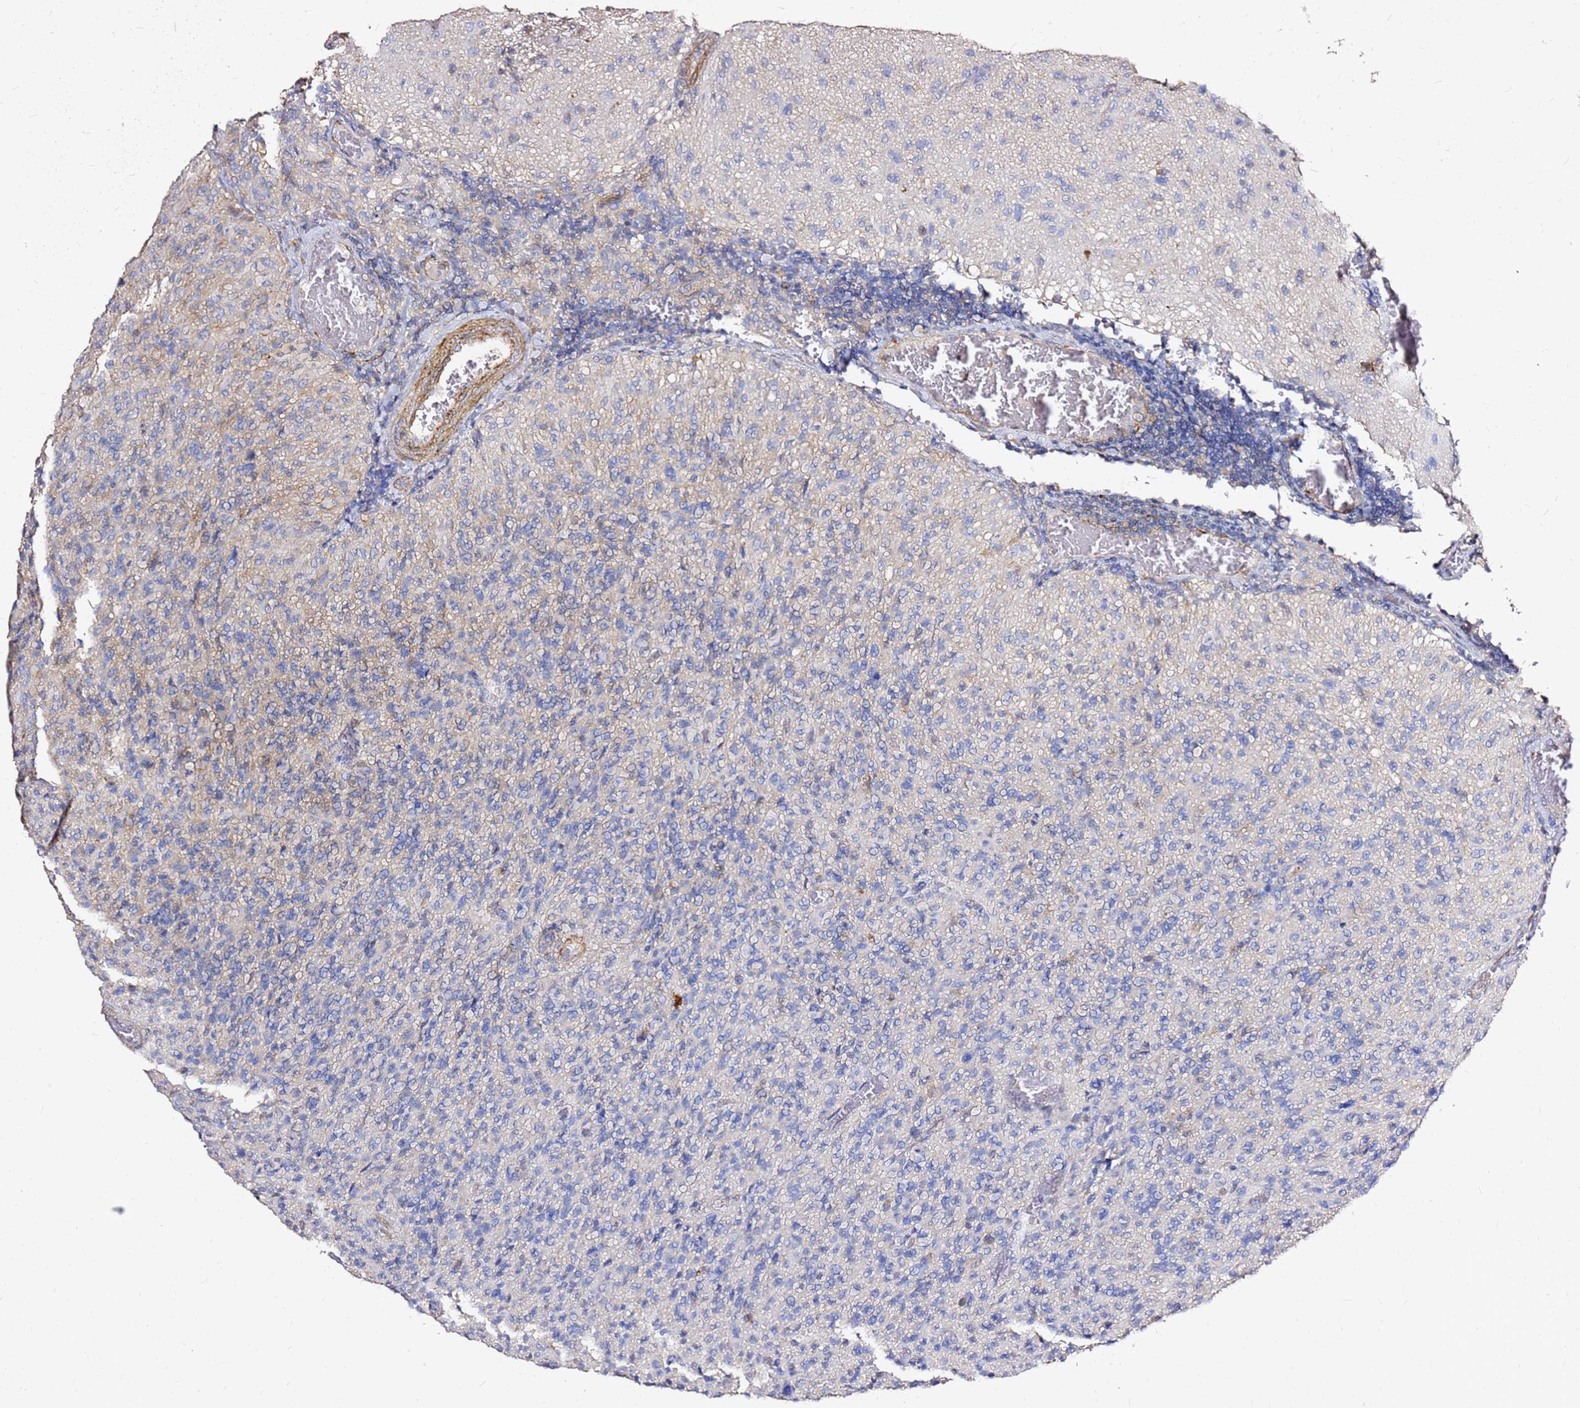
{"staining": {"intensity": "negative", "quantity": "none", "location": "none"}, "tissue": "glioma", "cell_type": "Tumor cells", "image_type": "cancer", "snomed": [{"axis": "morphology", "description": "Glioma, malignant, High grade"}, {"axis": "topography", "description": "Brain"}], "caption": "Immunohistochemical staining of malignant glioma (high-grade) reveals no significant staining in tumor cells.", "gene": "EXD3", "patient": {"sex": "female", "age": 57}}